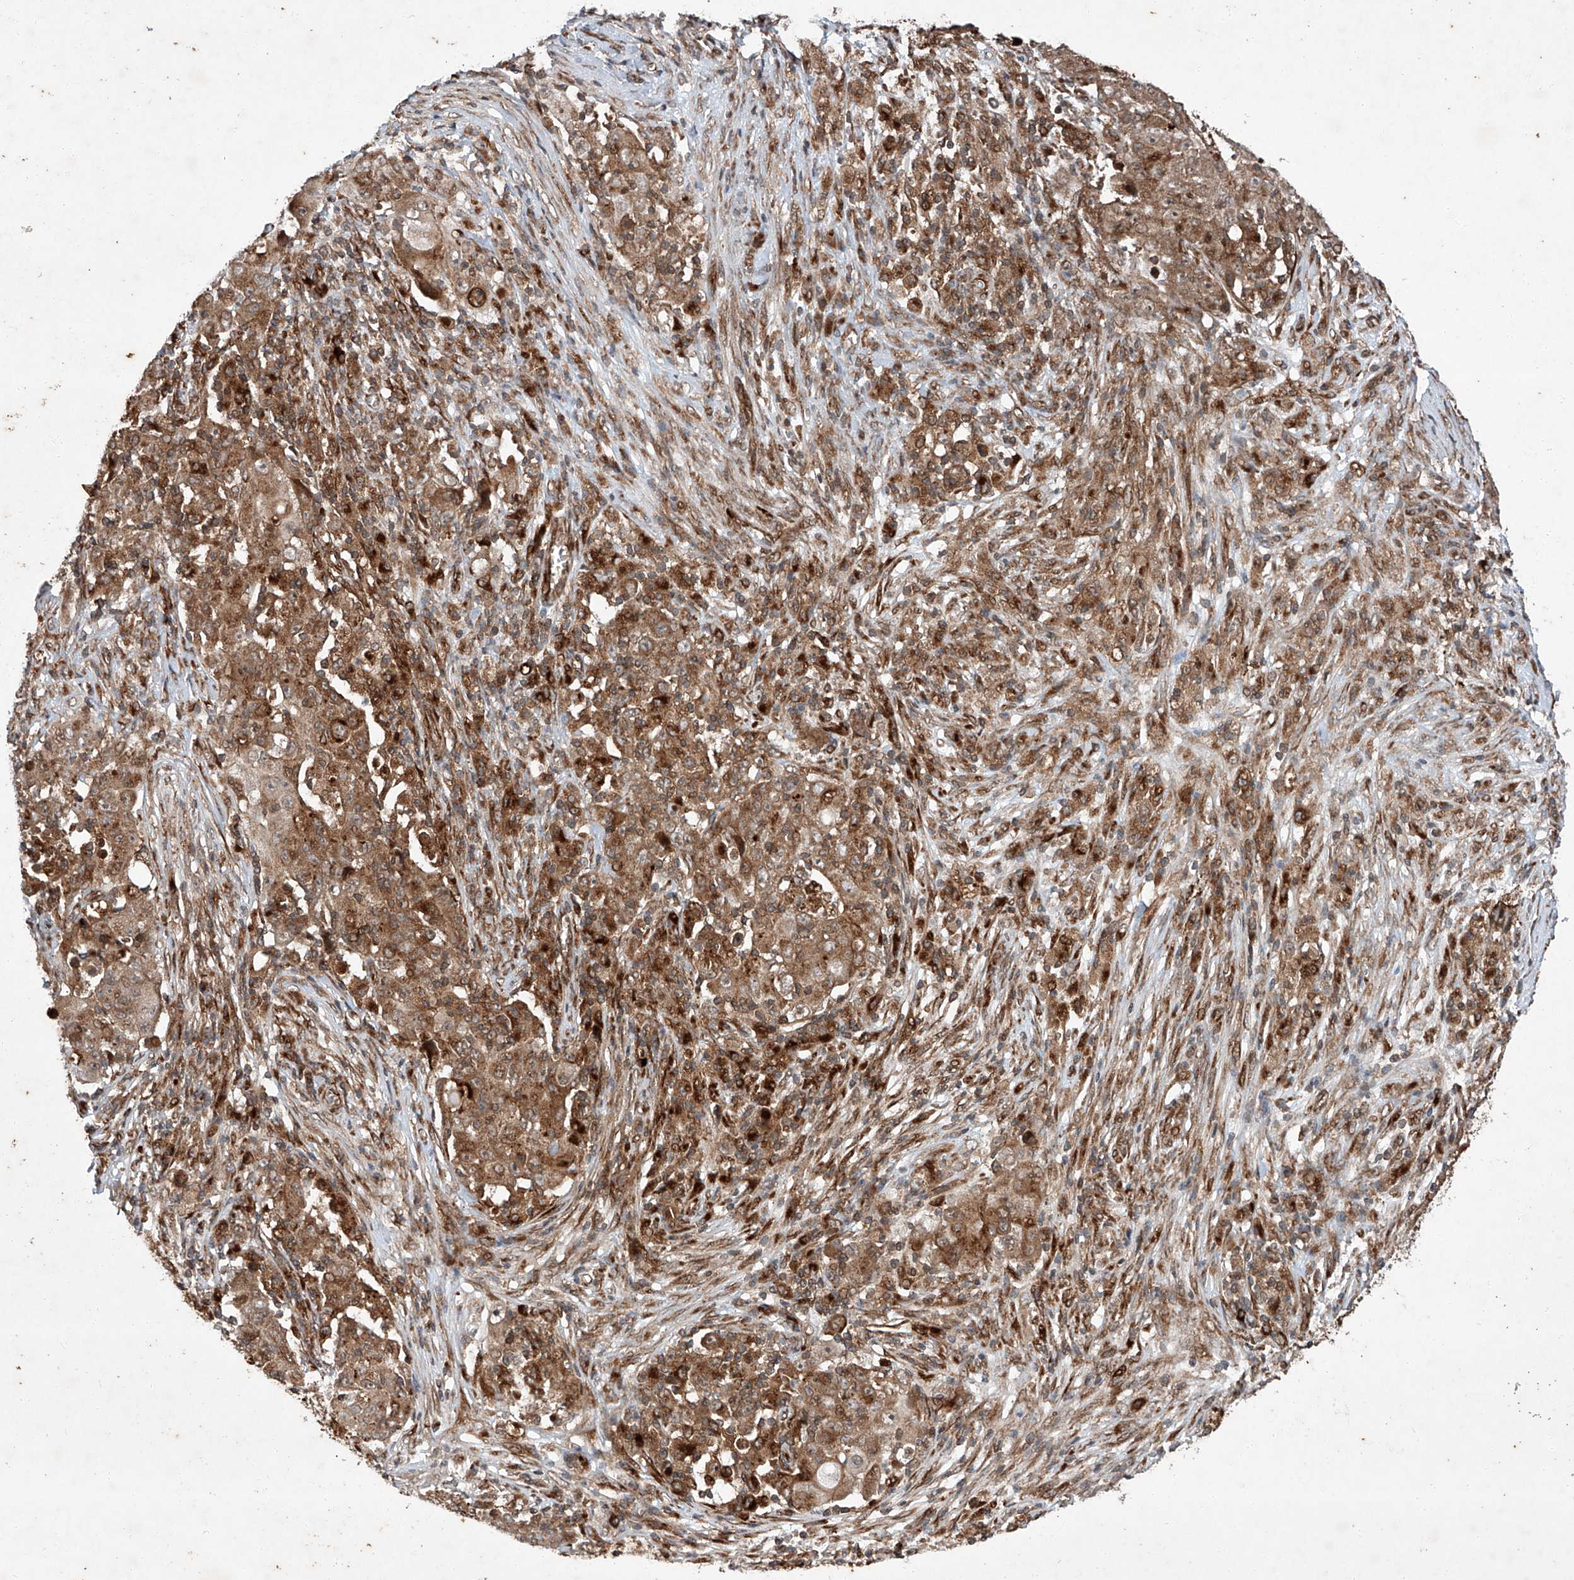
{"staining": {"intensity": "moderate", "quantity": ">75%", "location": "cytoplasmic/membranous"}, "tissue": "ovarian cancer", "cell_type": "Tumor cells", "image_type": "cancer", "snomed": [{"axis": "morphology", "description": "Carcinoma, endometroid"}, {"axis": "topography", "description": "Ovary"}], "caption": "Protein staining shows moderate cytoplasmic/membranous positivity in approximately >75% of tumor cells in ovarian endometroid carcinoma. (brown staining indicates protein expression, while blue staining denotes nuclei).", "gene": "ZFP28", "patient": {"sex": "female", "age": 42}}